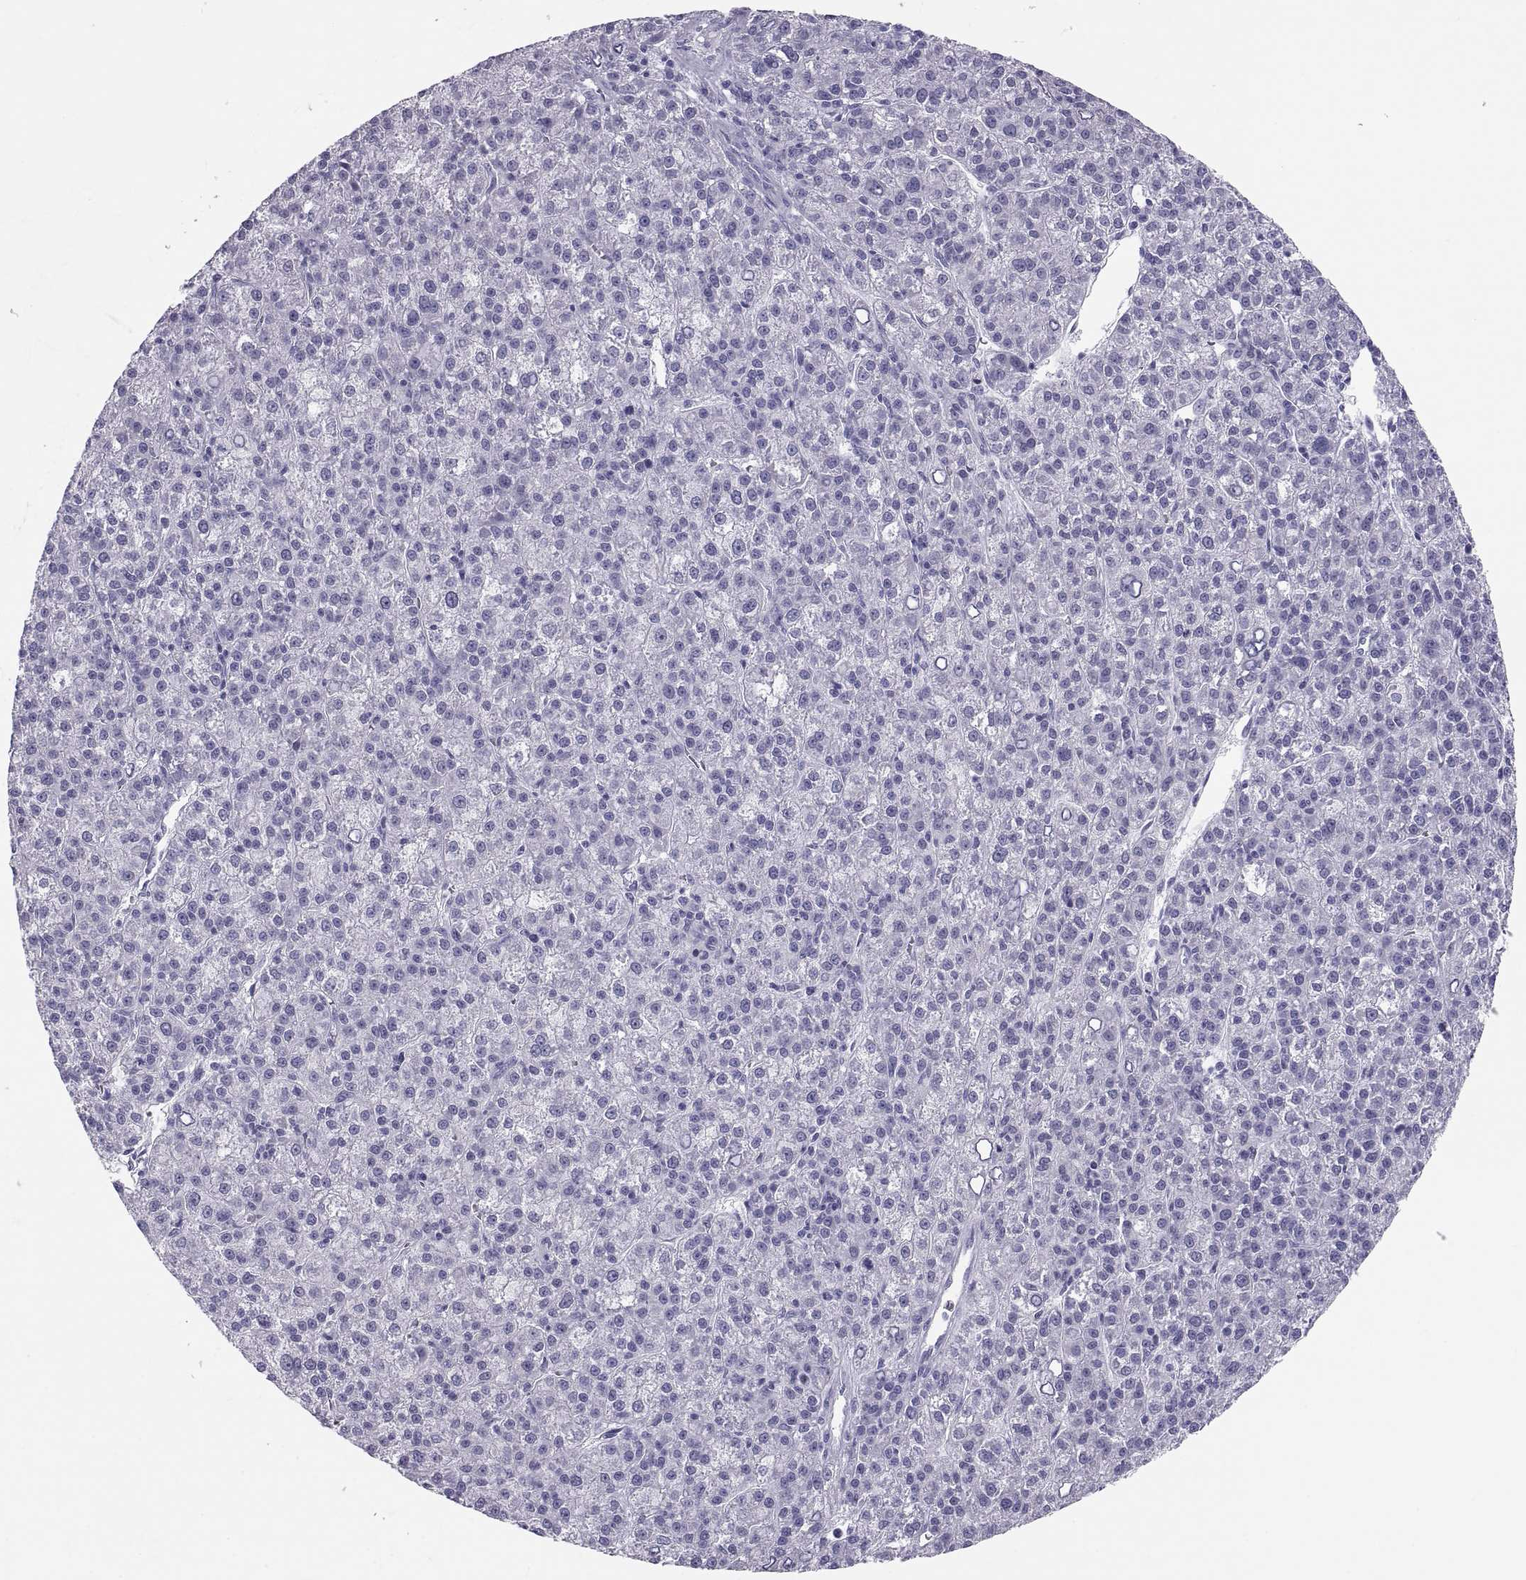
{"staining": {"intensity": "negative", "quantity": "none", "location": "none"}, "tissue": "liver cancer", "cell_type": "Tumor cells", "image_type": "cancer", "snomed": [{"axis": "morphology", "description": "Carcinoma, Hepatocellular, NOS"}, {"axis": "topography", "description": "Liver"}], "caption": "Immunohistochemistry (IHC) of human liver hepatocellular carcinoma demonstrates no expression in tumor cells.", "gene": "PAX2", "patient": {"sex": "female", "age": 60}}